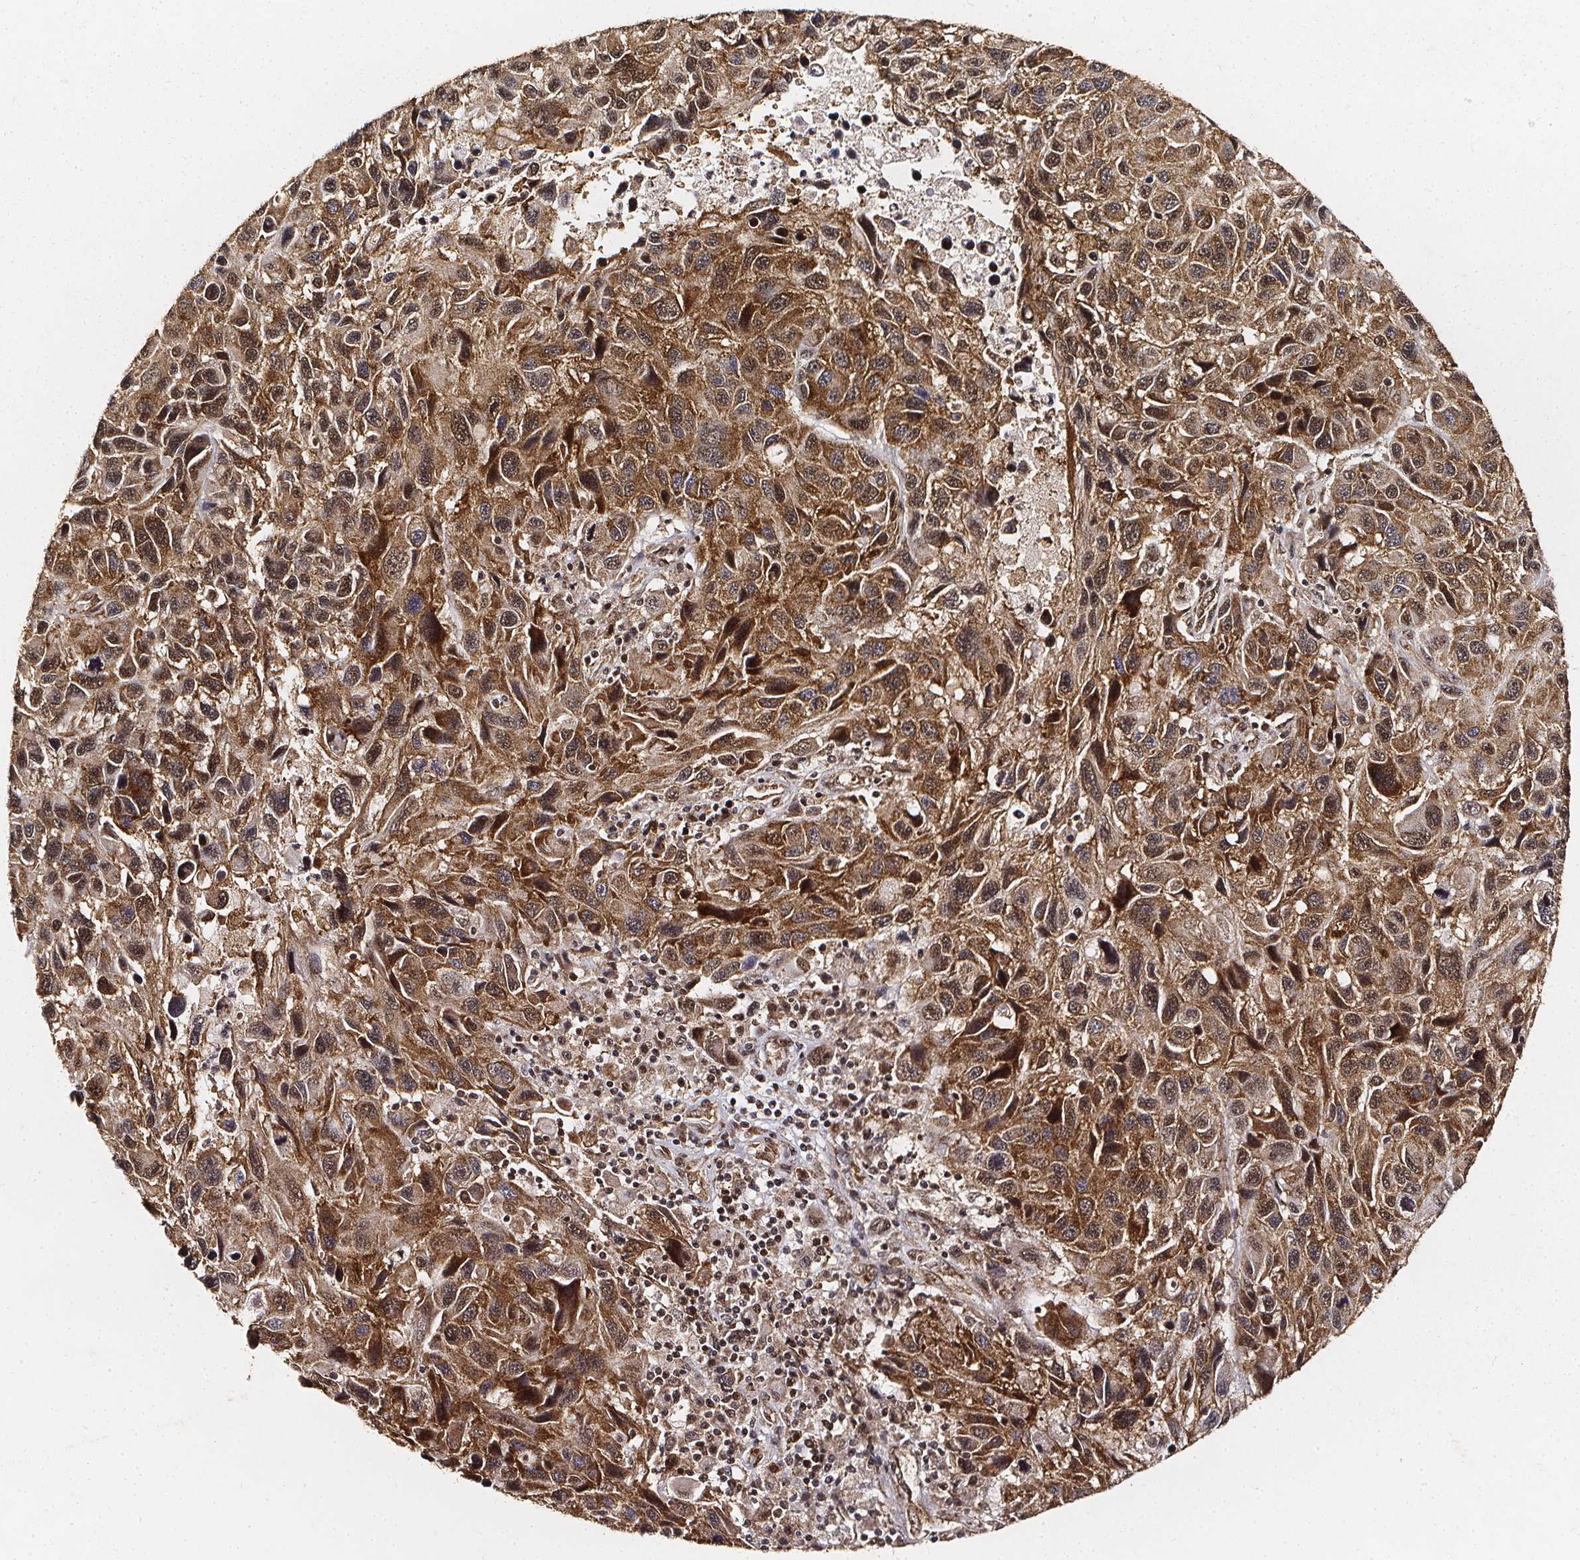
{"staining": {"intensity": "moderate", "quantity": ">75%", "location": "cytoplasmic/membranous,nuclear"}, "tissue": "melanoma", "cell_type": "Tumor cells", "image_type": "cancer", "snomed": [{"axis": "morphology", "description": "Malignant melanoma, NOS"}, {"axis": "topography", "description": "Skin"}], "caption": "This is a micrograph of immunohistochemistry staining of malignant melanoma, which shows moderate staining in the cytoplasmic/membranous and nuclear of tumor cells.", "gene": "SMN1", "patient": {"sex": "male", "age": 53}}